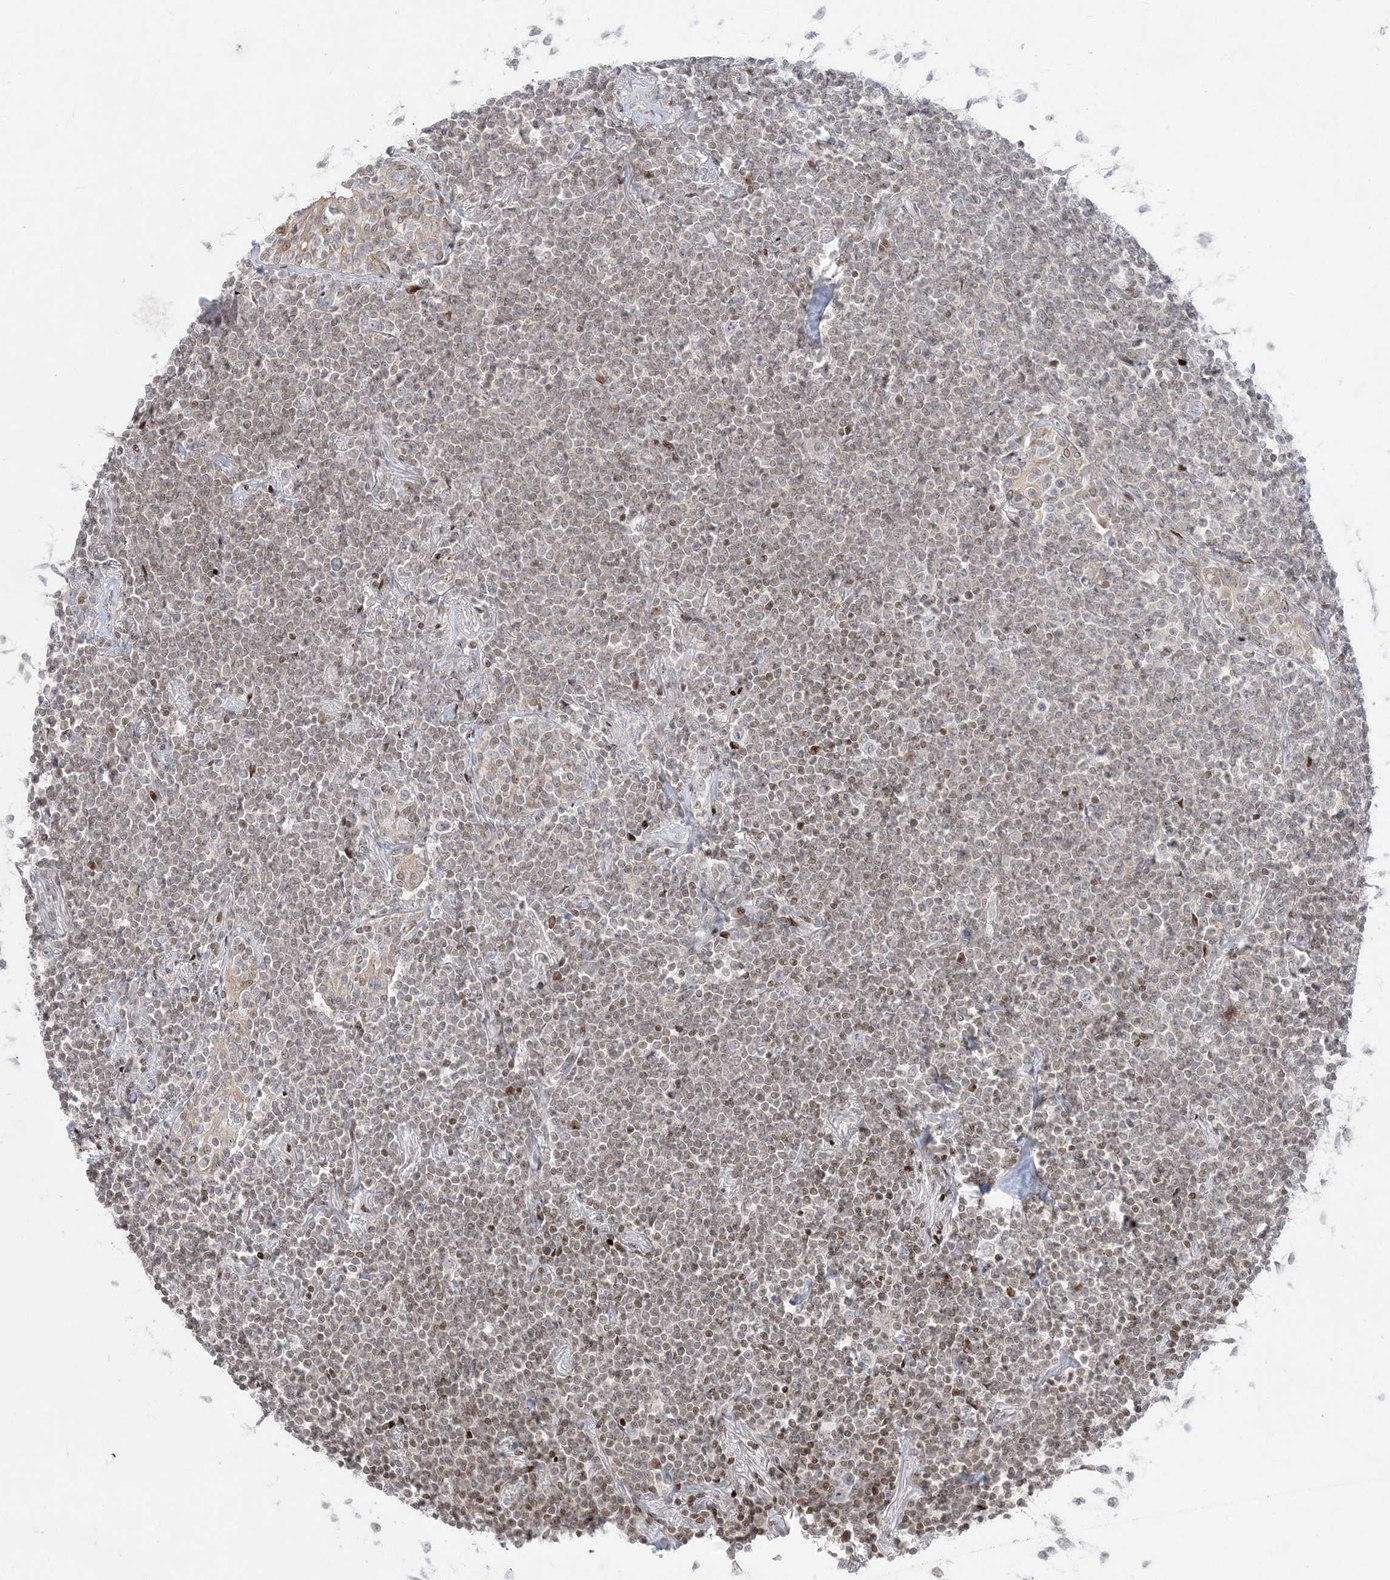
{"staining": {"intensity": "weak", "quantity": ">75%", "location": "nuclear"}, "tissue": "lymphoma", "cell_type": "Tumor cells", "image_type": "cancer", "snomed": [{"axis": "morphology", "description": "Malignant lymphoma, non-Hodgkin's type, Low grade"}, {"axis": "topography", "description": "Lung"}], "caption": "Immunohistochemistry (IHC) micrograph of low-grade malignant lymphoma, non-Hodgkin's type stained for a protein (brown), which shows low levels of weak nuclear staining in about >75% of tumor cells.", "gene": "SH3BP4", "patient": {"sex": "female", "age": 71}}